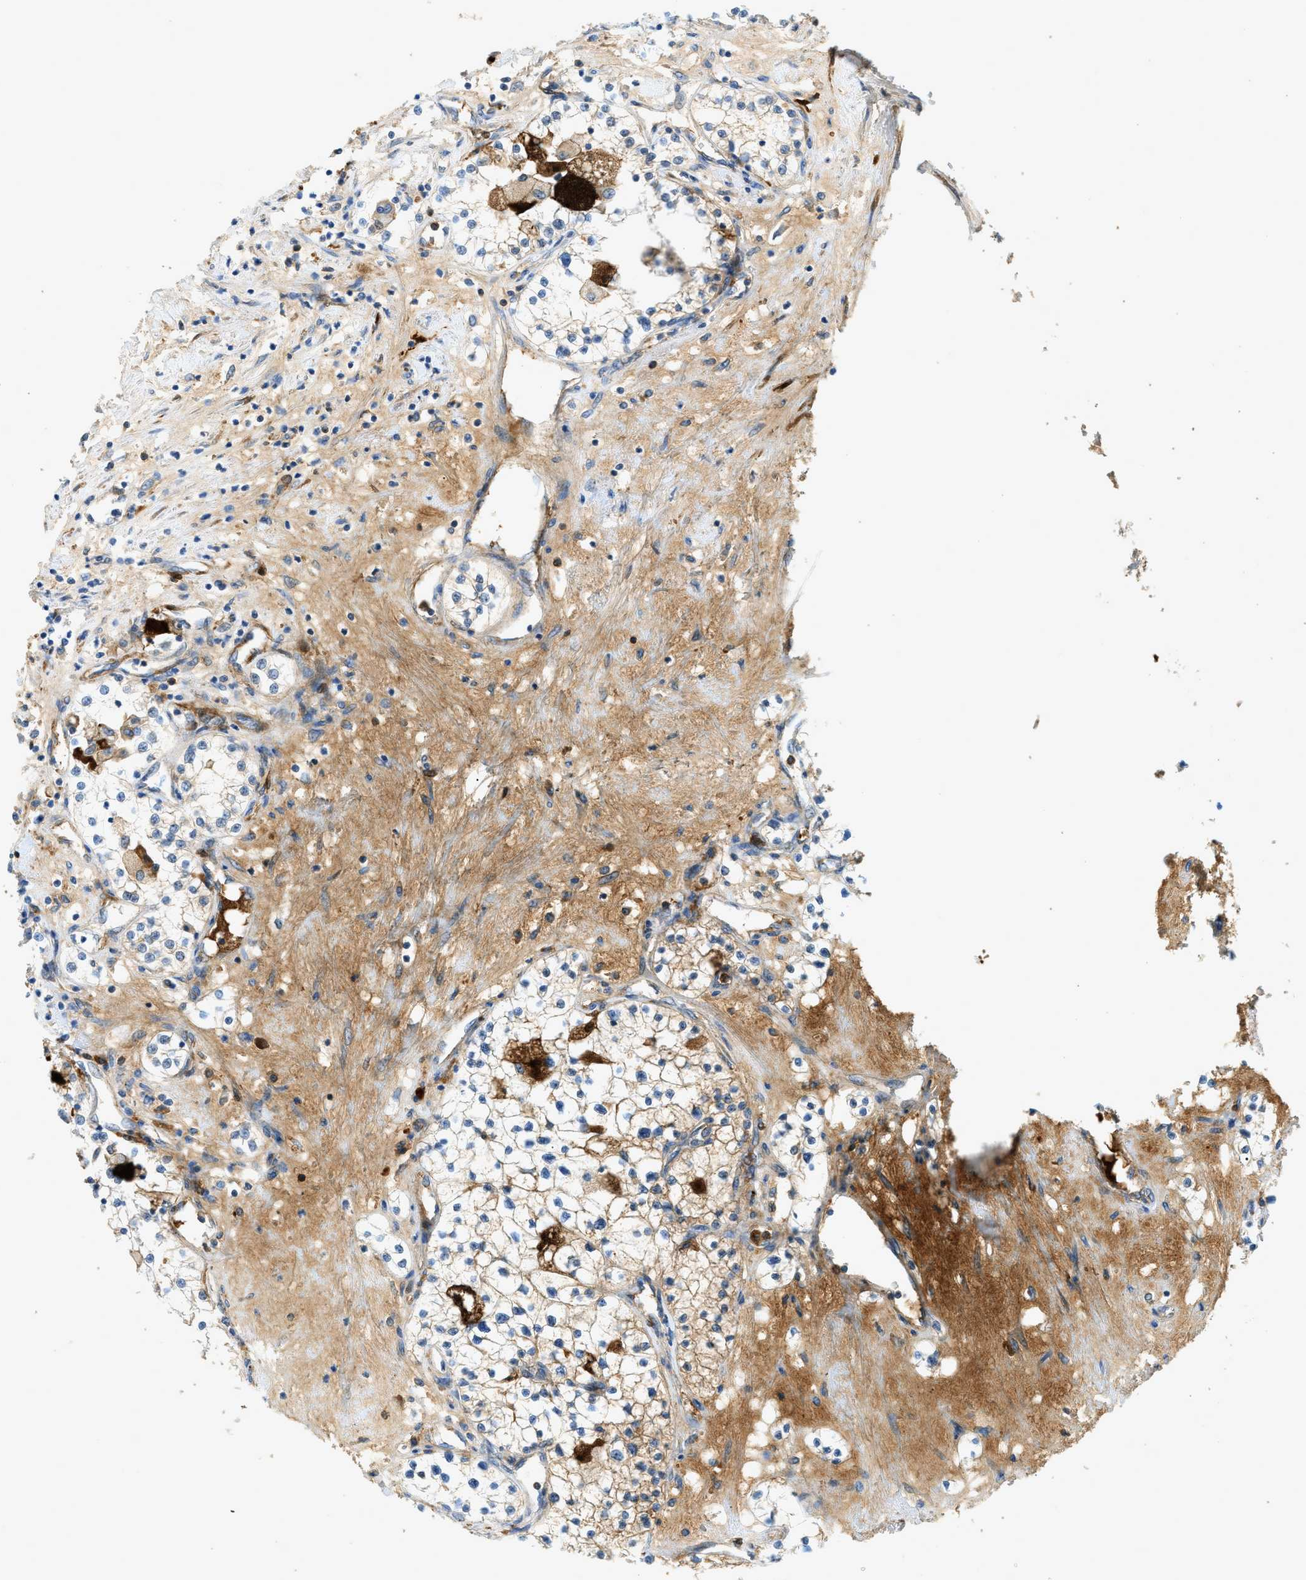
{"staining": {"intensity": "moderate", "quantity": "<25%", "location": "cytoplasmic/membranous"}, "tissue": "renal cancer", "cell_type": "Tumor cells", "image_type": "cancer", "snomed": [{"axis": "morphology", "description": "Adenocarcinoma, NOS"}, {"axis": "topography", "description": "Kidney"}], "caption": "High-magnification brightfield microscopy of renal cancer stained with DAB (3,3'-diaminobenzidine) (brown) and counterstained with hematoxylin (blue). tumor cells exhibit moderate cytoplasmic/membranous positivity is identified in about<25% of cells. (DAB = brown stain, brightfield microscopy at high magnification).", "gene": "F2", "patient": {"sex": "male", "age": 68}}